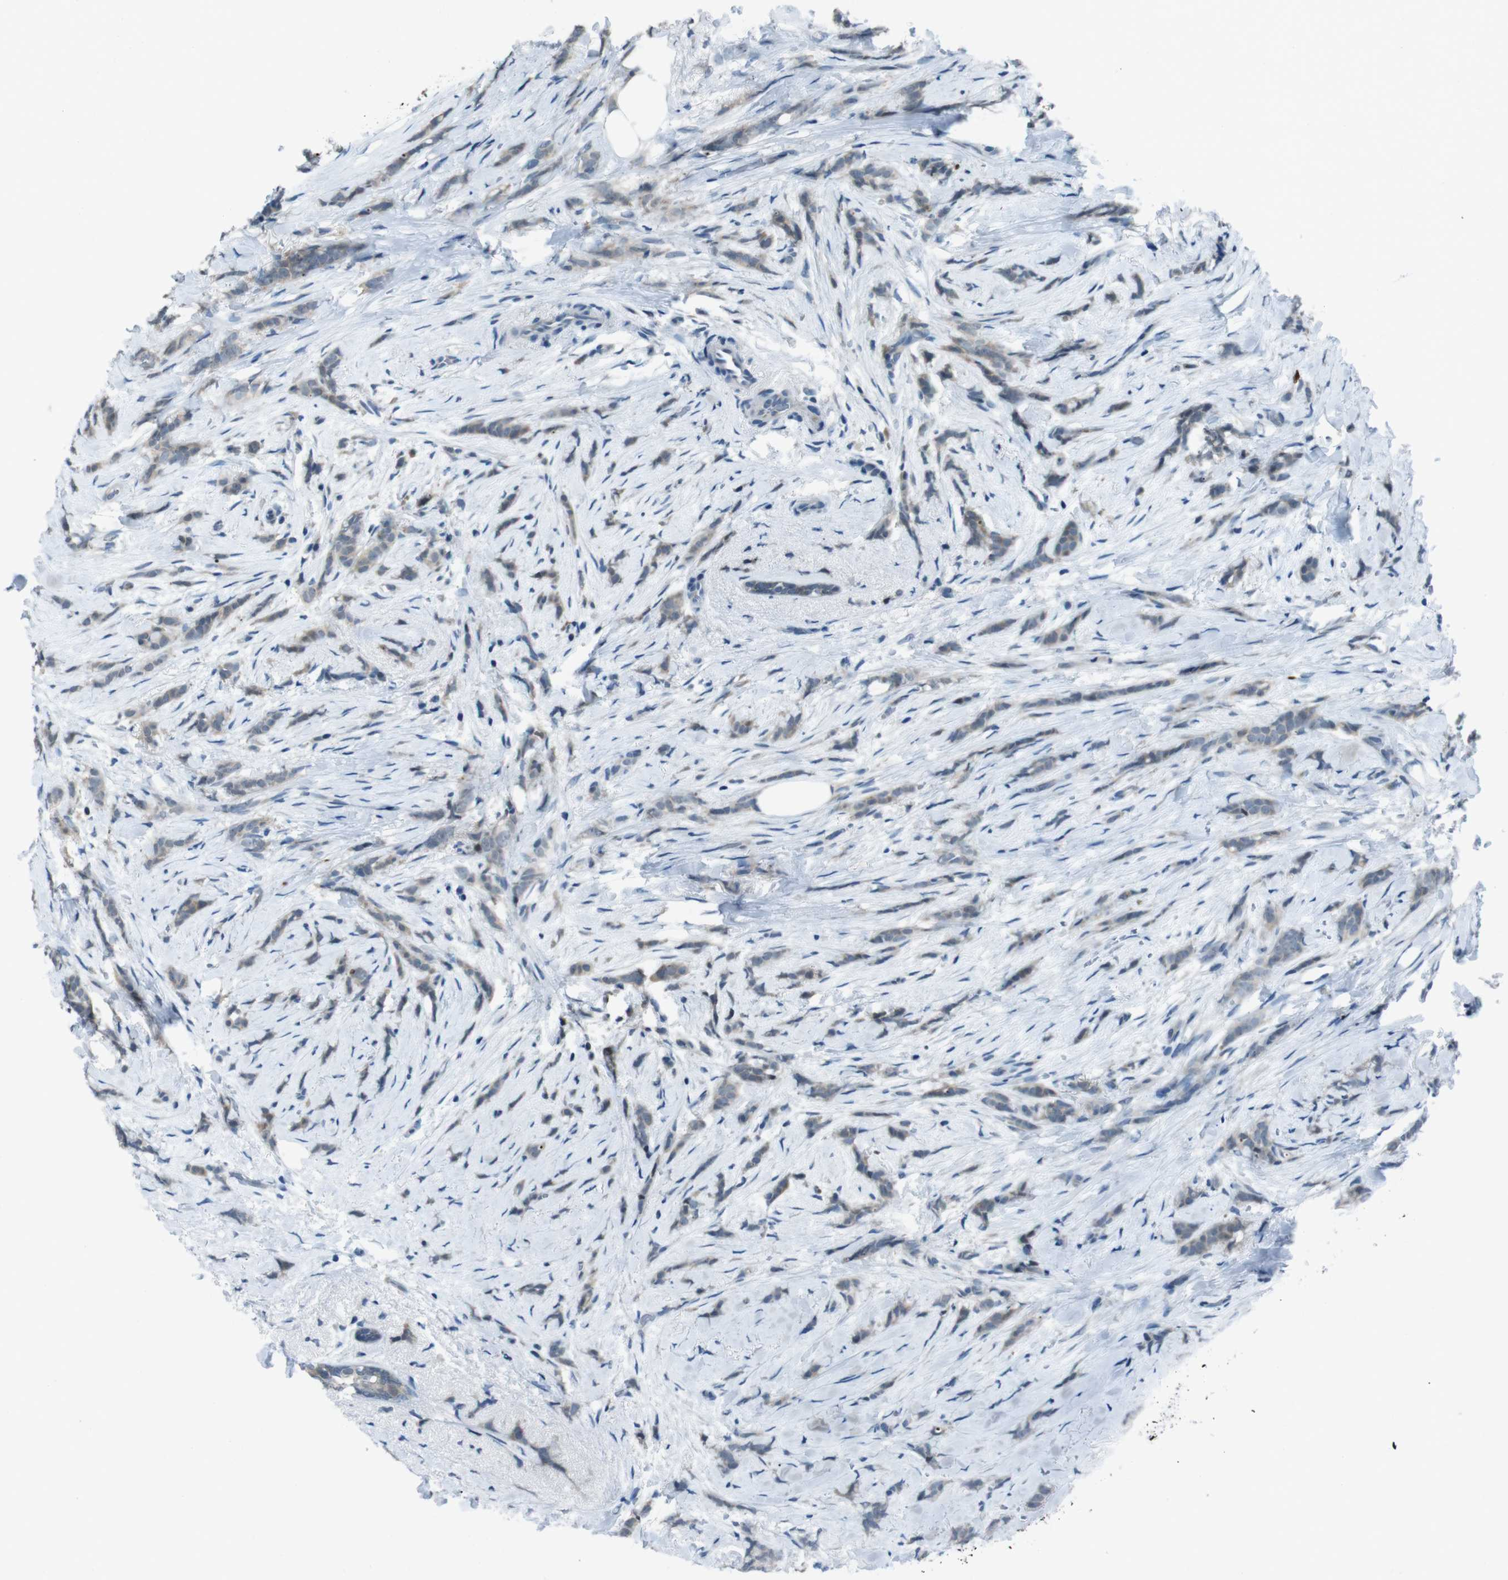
{"staining": {"intensity": "weak", "quantity": ">75%", "location": "cytoplasmic/membranous"}, "tissue": "breast cancer", "cell_type": "Tumor cells", "image_type": "cancer", "snomed": [{"axis": "morphology", "description": "Lobular carcinoma, in situ"}, {"axis": "morphology", "description": "Lobular carcinoma"}, {"axis": "topography", "description": "Breast"}], "caption": "DAB (3,3'-diaminobenzidine) immunohistochemical staining of breast lobular carcinoma in situ displays weak cytoplasmic/membranous protein positivity in about >75% of tumor cells.", "gene": "LRP5", "patient": {"sex": "female", "age": 41}}